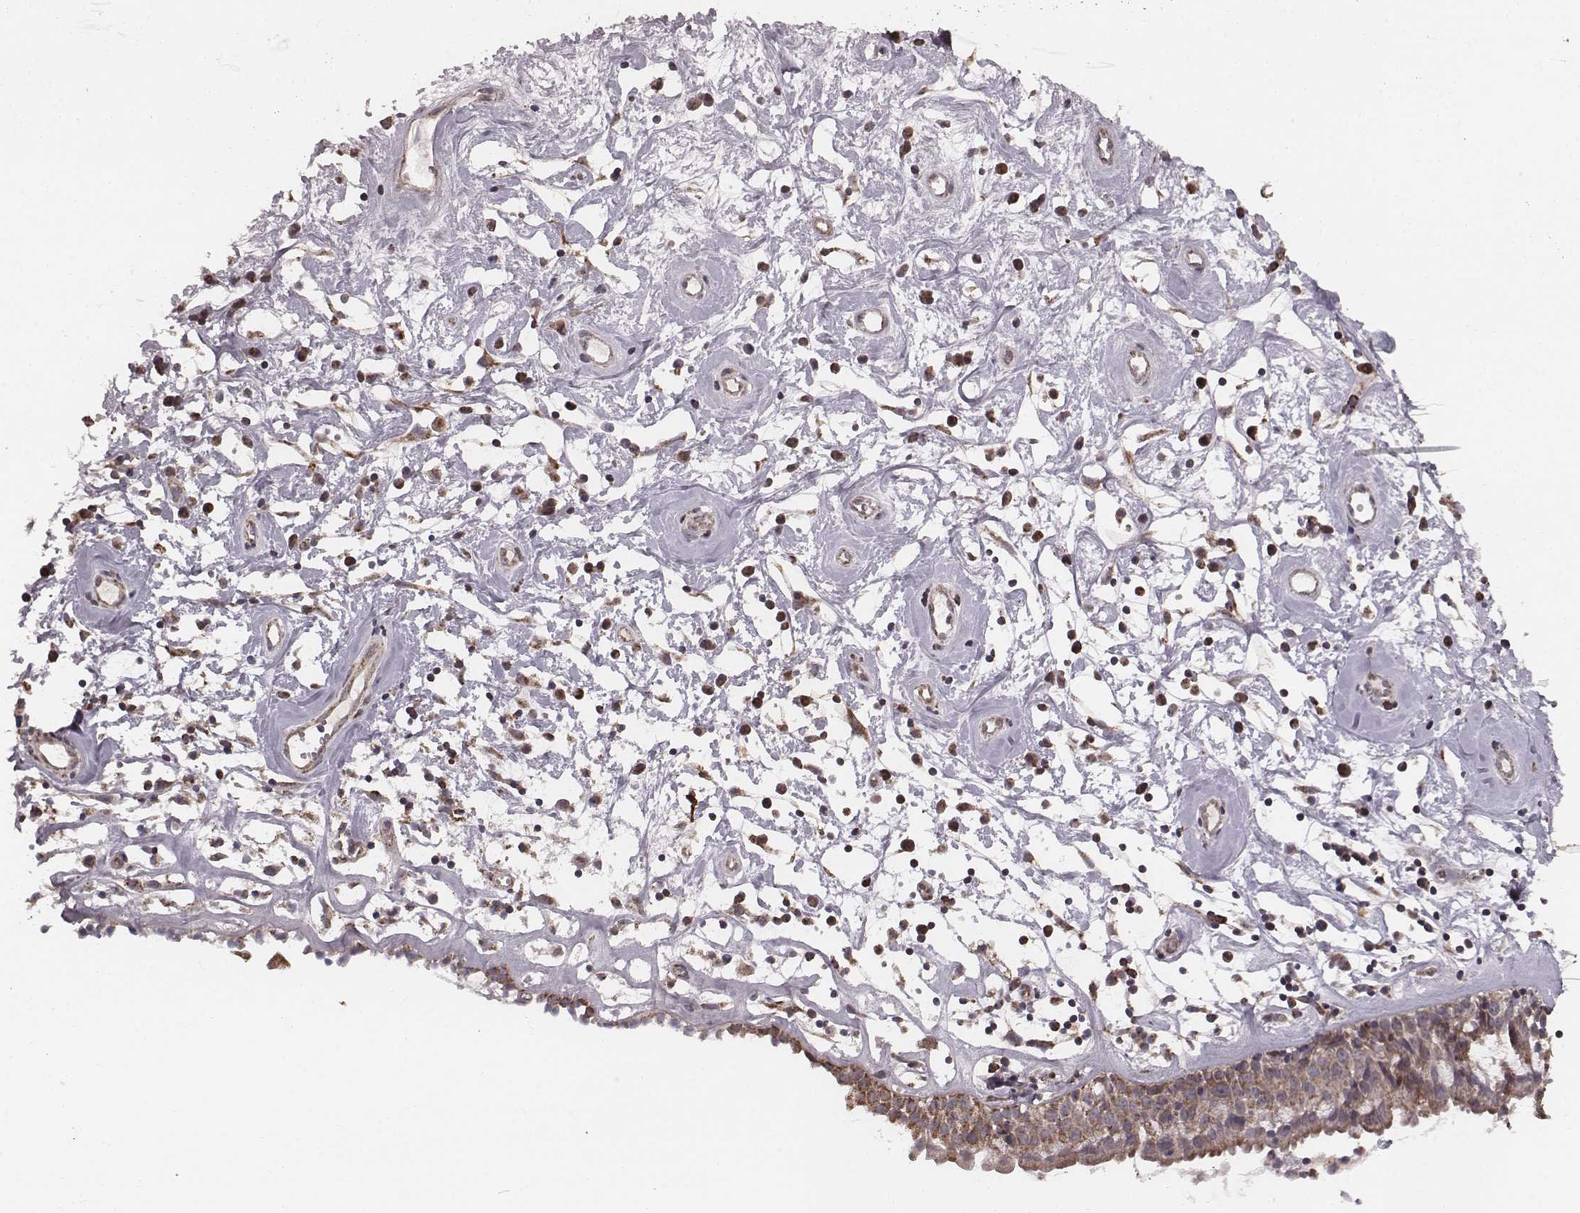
{"staining": {"intensity": "strong", "quantity": "25%-75%", "location": "cytoplasmic/membranous"}, "tissue": "nasopharynx", "cell_type": "Respiratory epithelial cells", "image_type": "normal", "snomed": [{"axis": "morphology", "description": "Normal tissue, NOS"}, {"axis": "topography", "description": "Nasopharynx"}], "caption": "Nasopharynx stained with DAB (3,3'-diaminobenzidine) immunohistochemistry (IHC) shows high levels of strong cytoplasmic/membranous staining in approximately 25%-75% of respiratory epithelial cells.", "gene": "PDCD2L", "patient": {"sex": "male", "age": 77}}